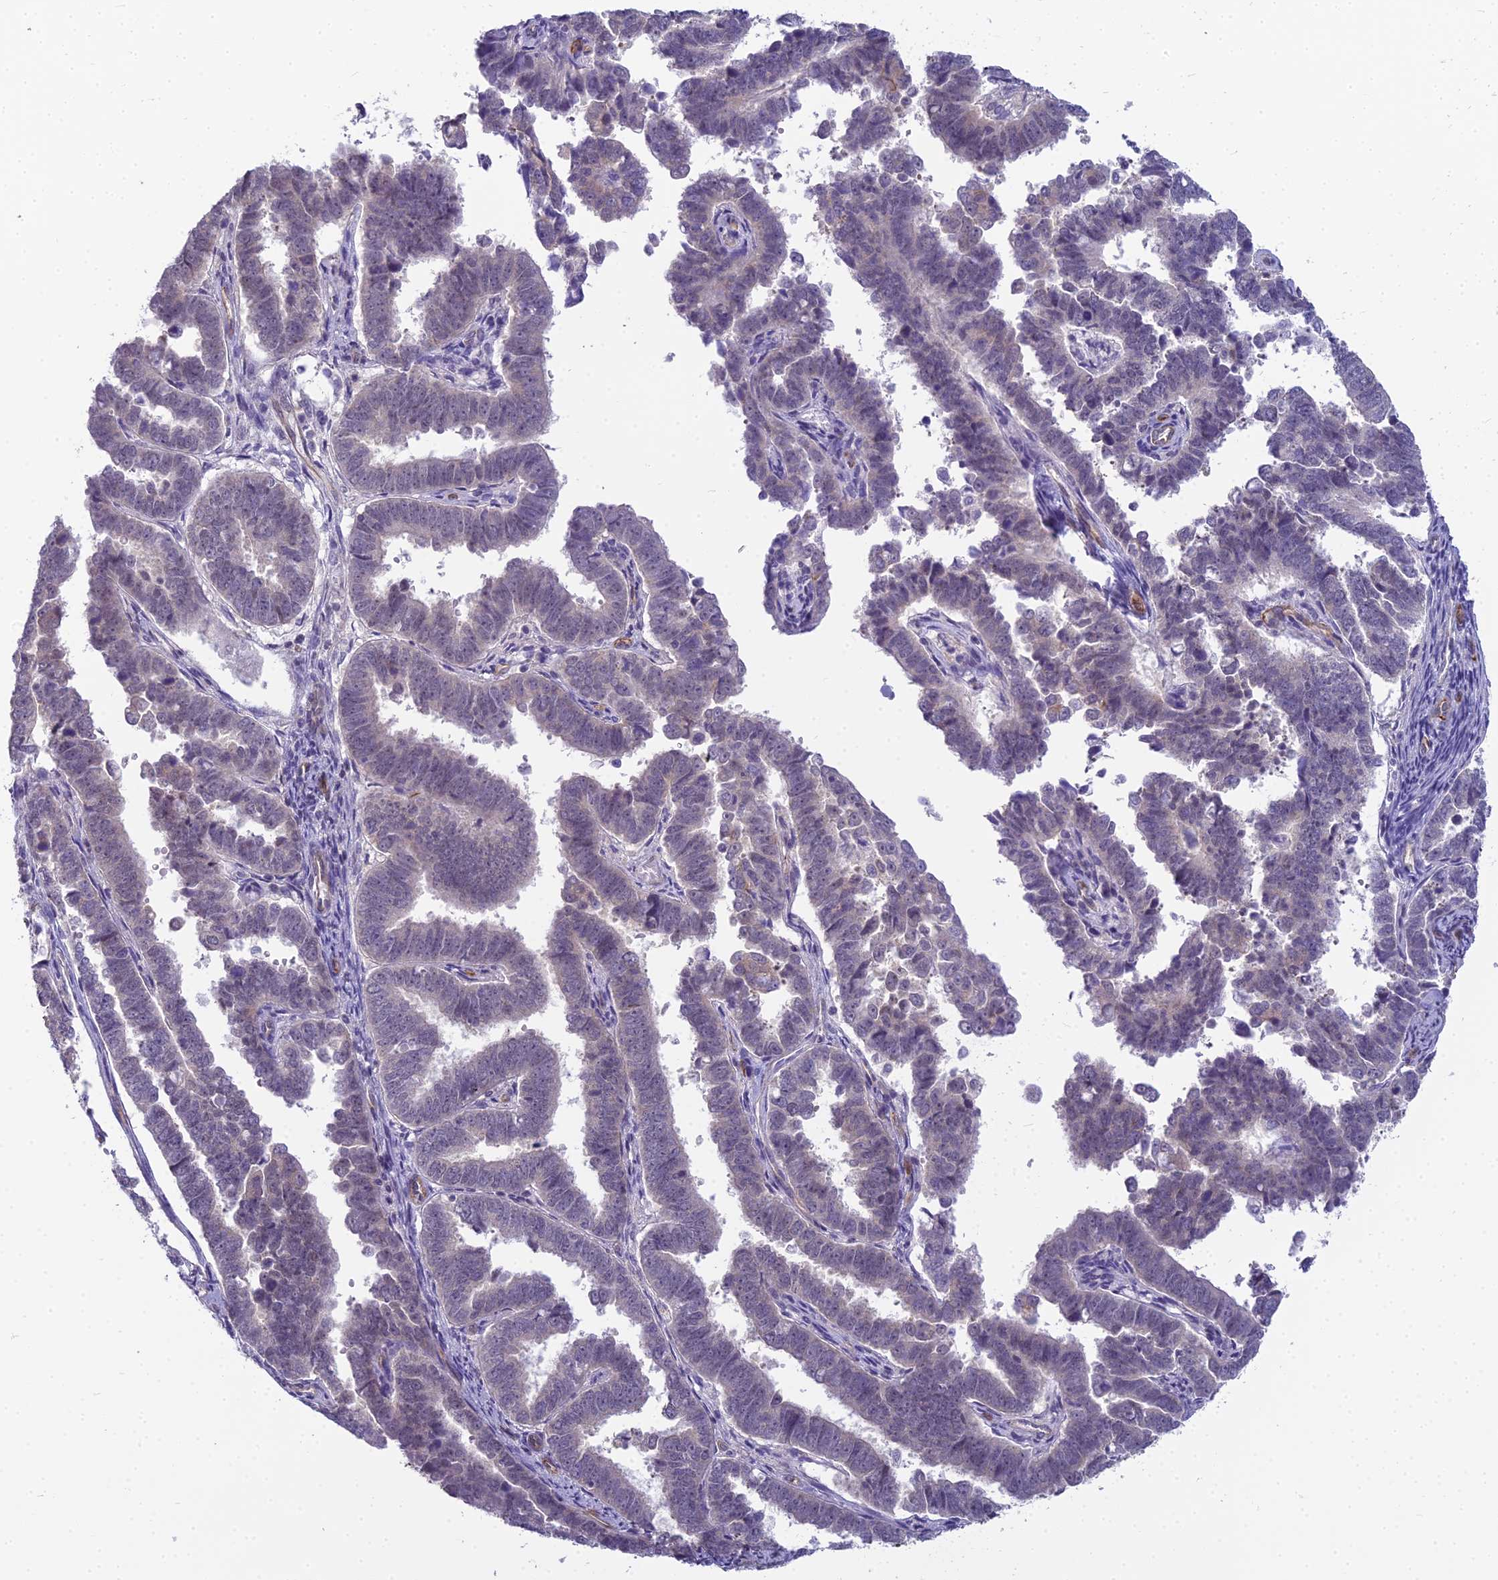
{"staining": {"intensity": "negative", "quantity": "none", "location": "none"}, "tissue": "endometrial cancer", "cell_type": "Tumor cells", "image_type": "cancer", "snomed": [{"axis": "morphology", "description": "Adenocarcinoma, NOS"}, {"axis": "topography", "description": "Endometrium"}], "caption": "There is no significant positivity in tumor cells of adenocarcinoma (endometrial).", "gene": "RGL3", "patient": {"sex": "female", "age": 75}}